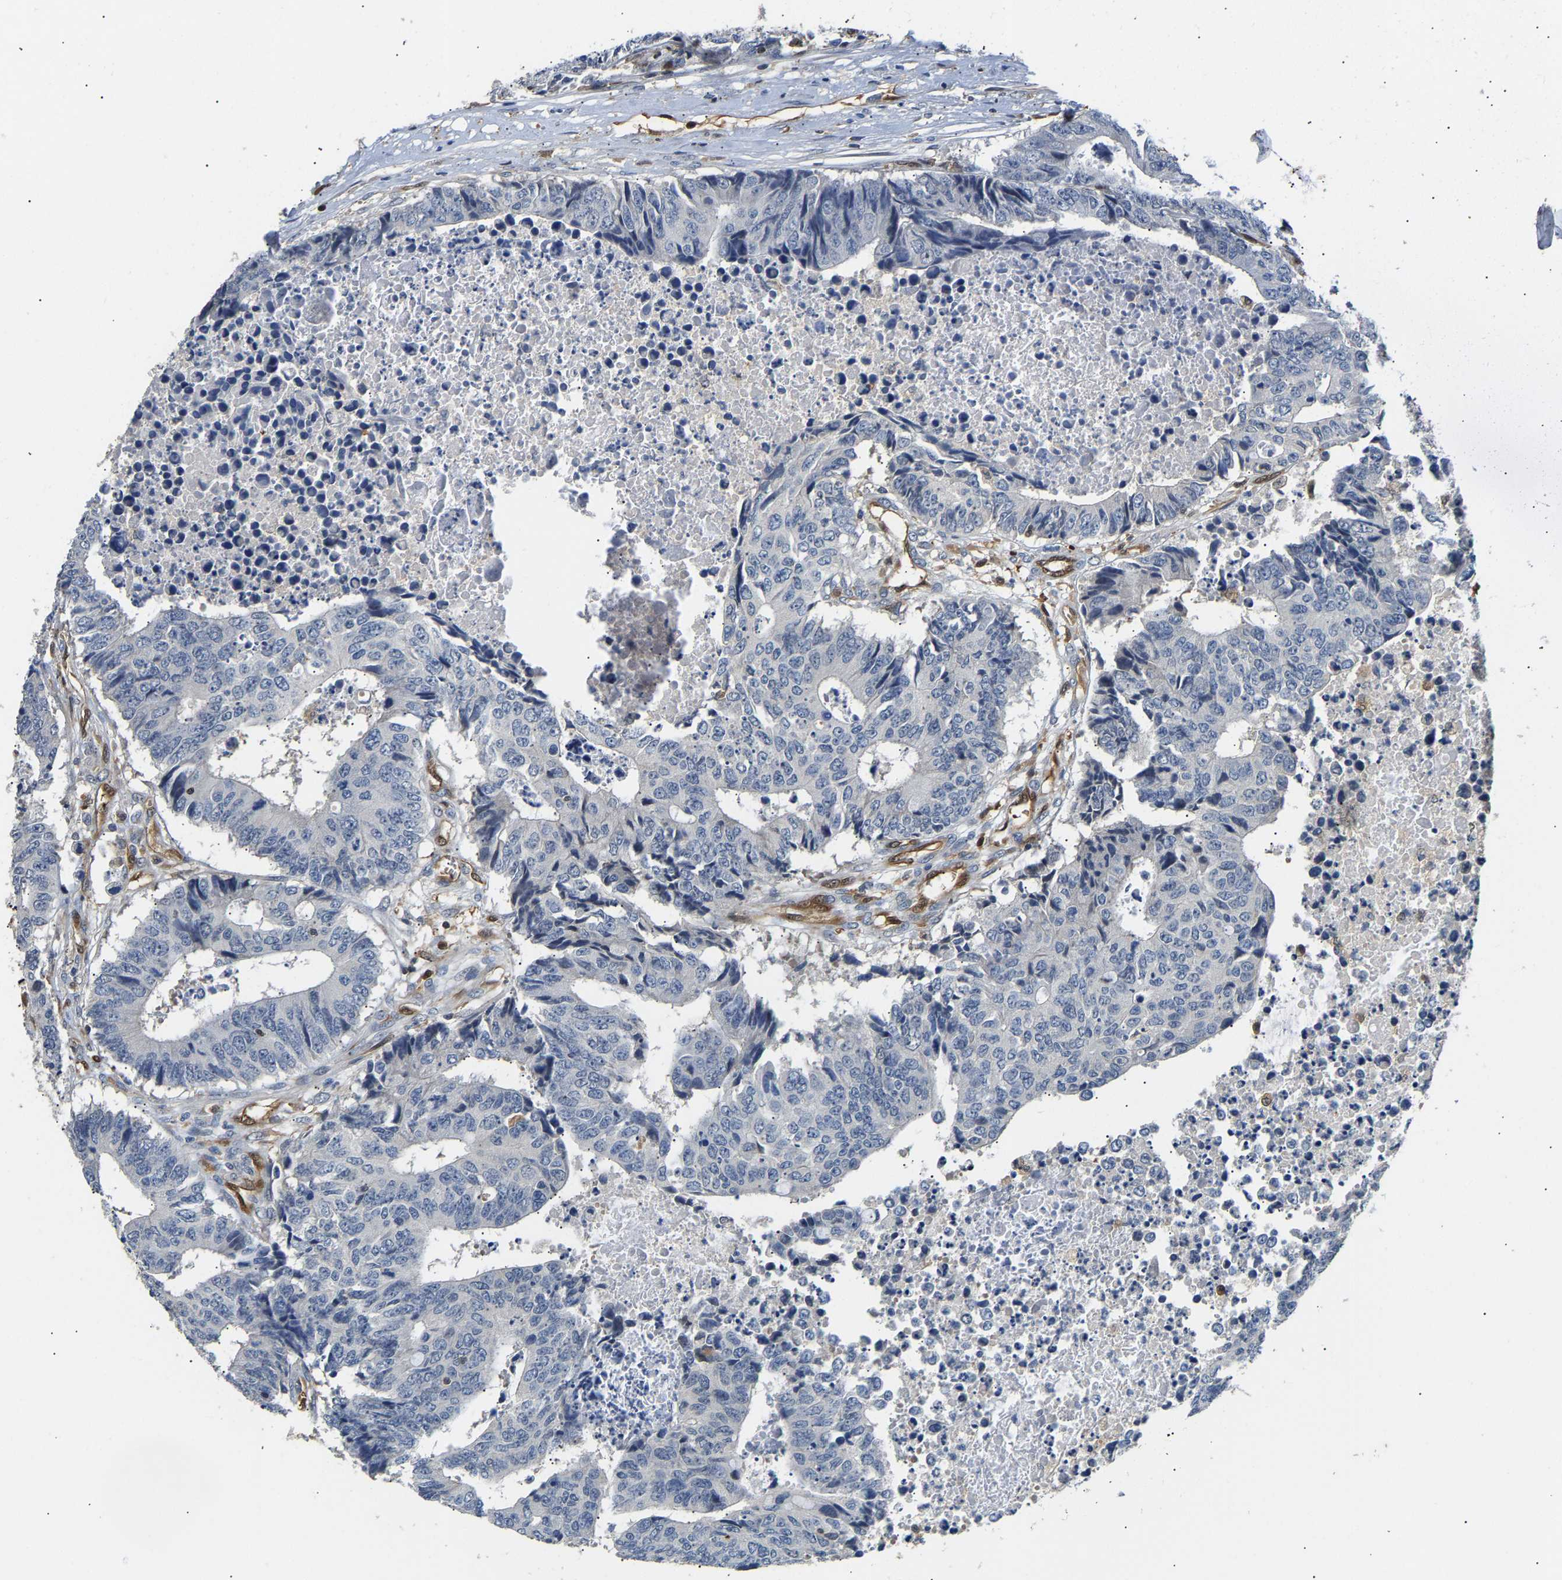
{"staining": {"intensity": "negative", "quantity": "none", "location": "none"}, "tissue": "colorectal cancer", "cell_type": "Tumor cells", "image_type": "cancer", "snomed": [{"axis": "morphology", "description": "Adenocarcinoma, NOS"}, {"axis": "topography", "description": "Rectum"}], "caption": "A photomicrograph of human adenocarcinoma (colorectal) is negative for staining in tumor cells.", "gene": "GIMAP7", "patient": {"sex": "male", "age": 84}}